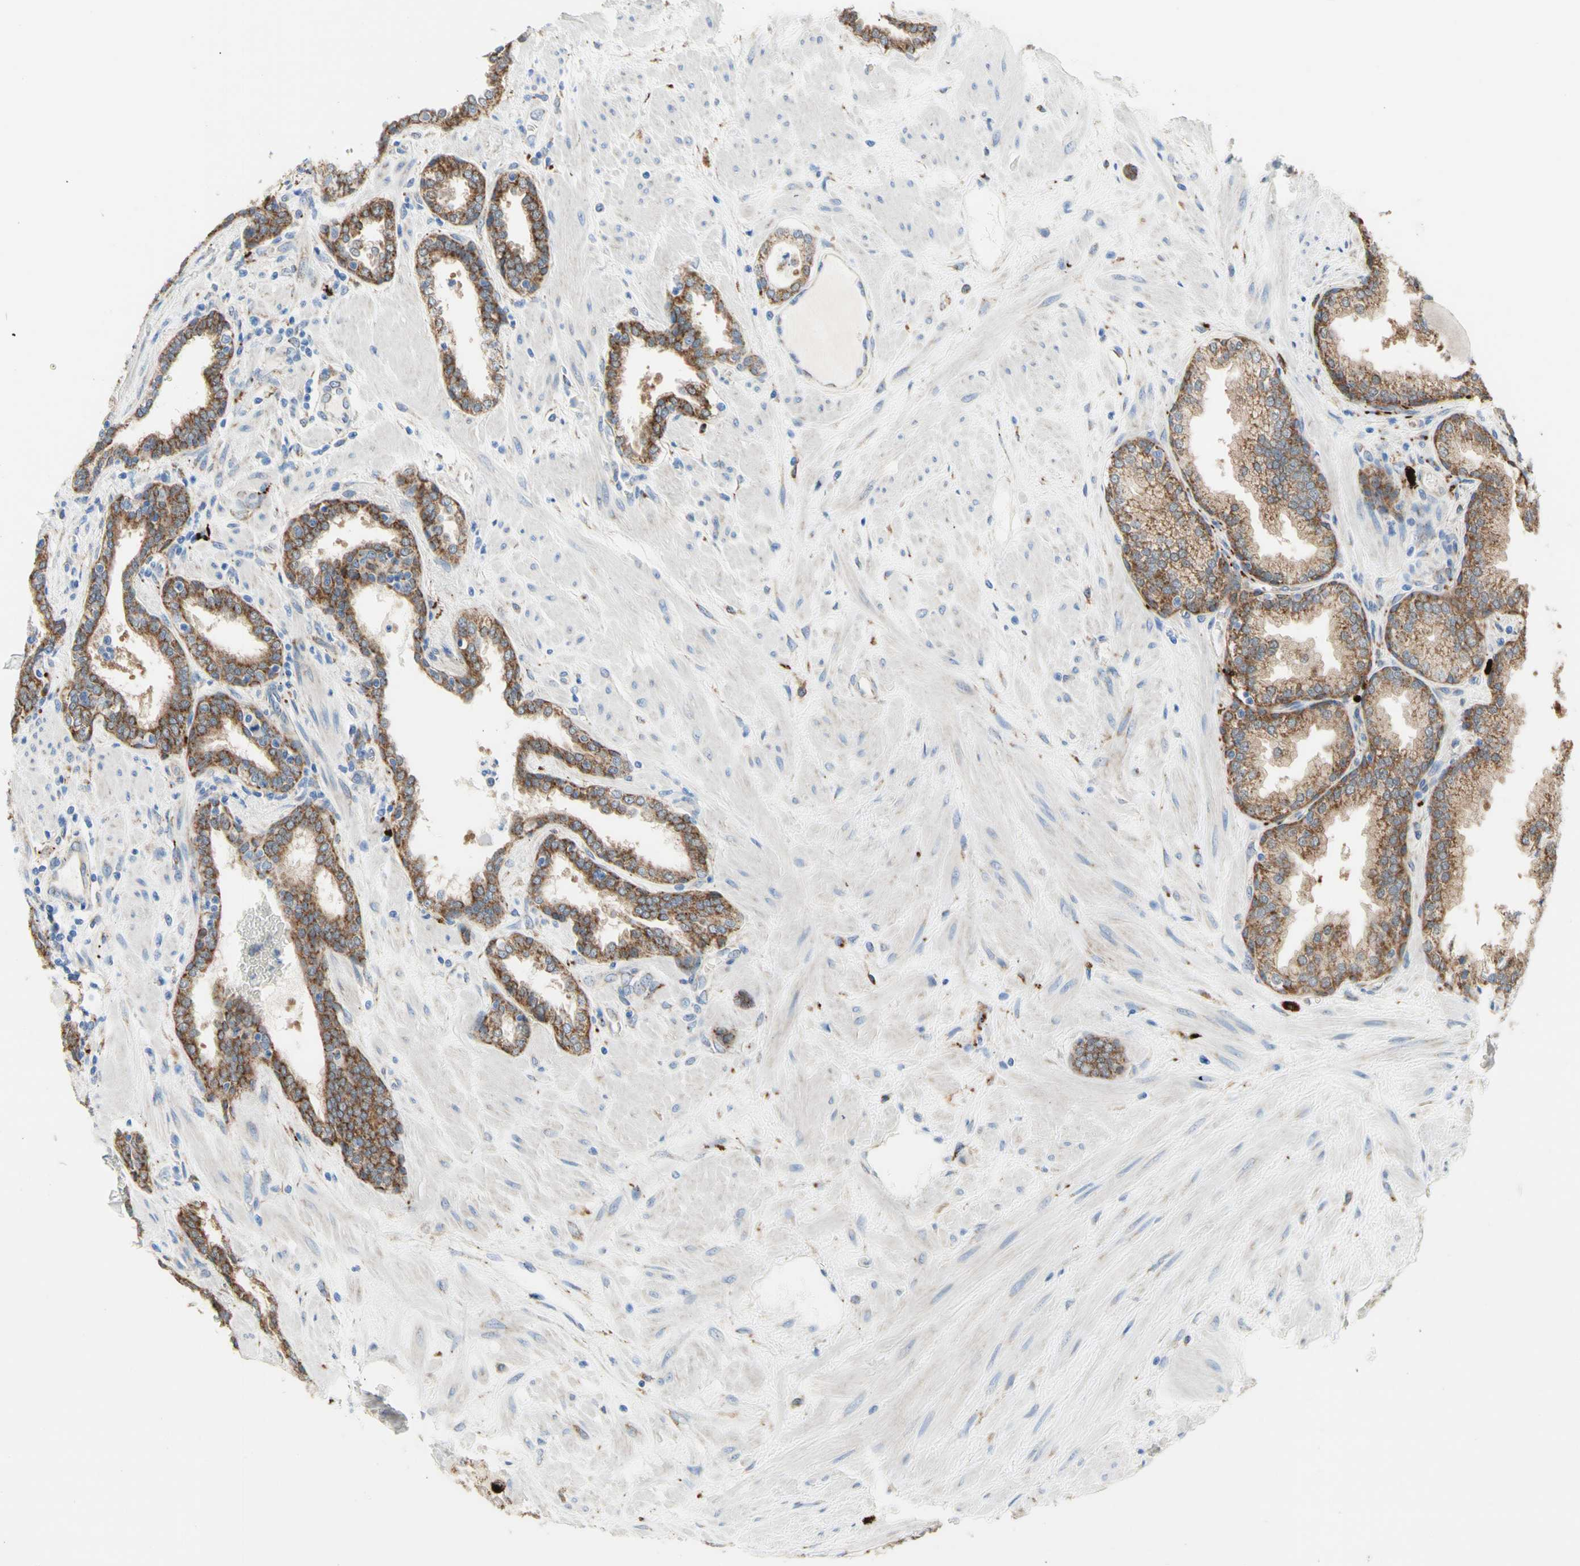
{"staining": {"intensity": "moderate", "quantity": ">75%", "location": "cytoplasmic/membranous"}, "tissue": "prostate", "cell_type": "Glandular cells", "image_type": "normal", "snomed": [{"axis": "morphology", "description": "Normal tissue, NOS"}, {"axis": "topography", "description": "Prostate"}], "caption": "Moderate cytoplasmic/membranous expression is present in approximately >75% of glandular cells in benign prostate.", "gene": "URB2", "patient": {"sex": "male", "age": 51}}